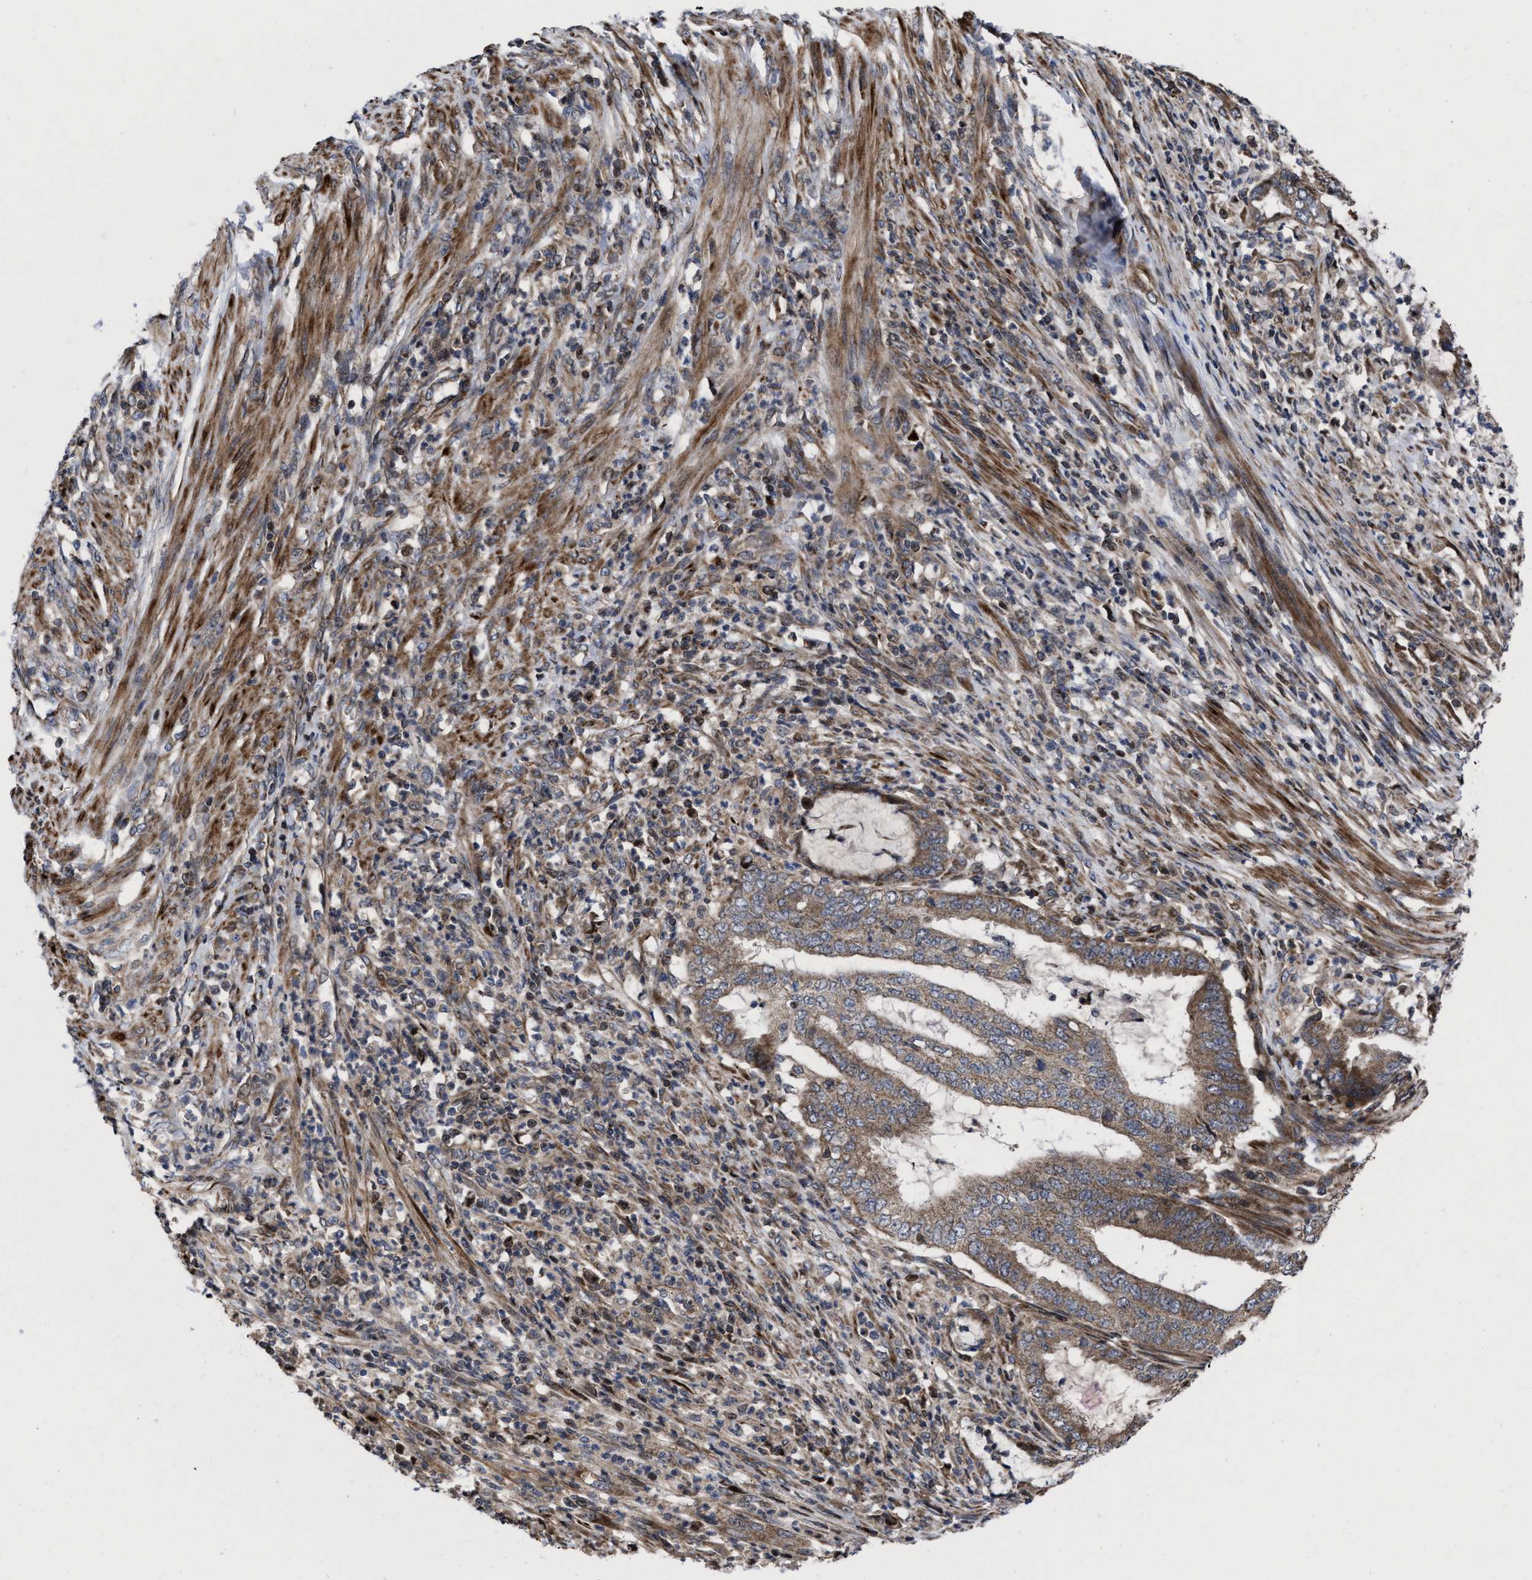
{"staining": {"intensity": "moderate", "quantity": ">75%", "location": "cytoplasmic/membranous"}, "tissue": "endometrial cancer", "cell_type": "Tumor cells", "image_type": "cancer", "snomed": [{"axis": "morphology", "description": "Adenocarcinoma, NOS"}, {"axis": "topography", "description": "Endometrium"}], "caption": "Moderate cytoplasmic/membranous protein expression is appreciated in about >75% of tumor cells in endometrial adenocarcinoma. Using DAB (3,3'-diaminobenzidine) (brown) and hematoxylin (blue) stains, captured at high magnification using brightfield microscopy.", "gene": "MRPL50", "patient": {"sex": "female", "age": 51}}